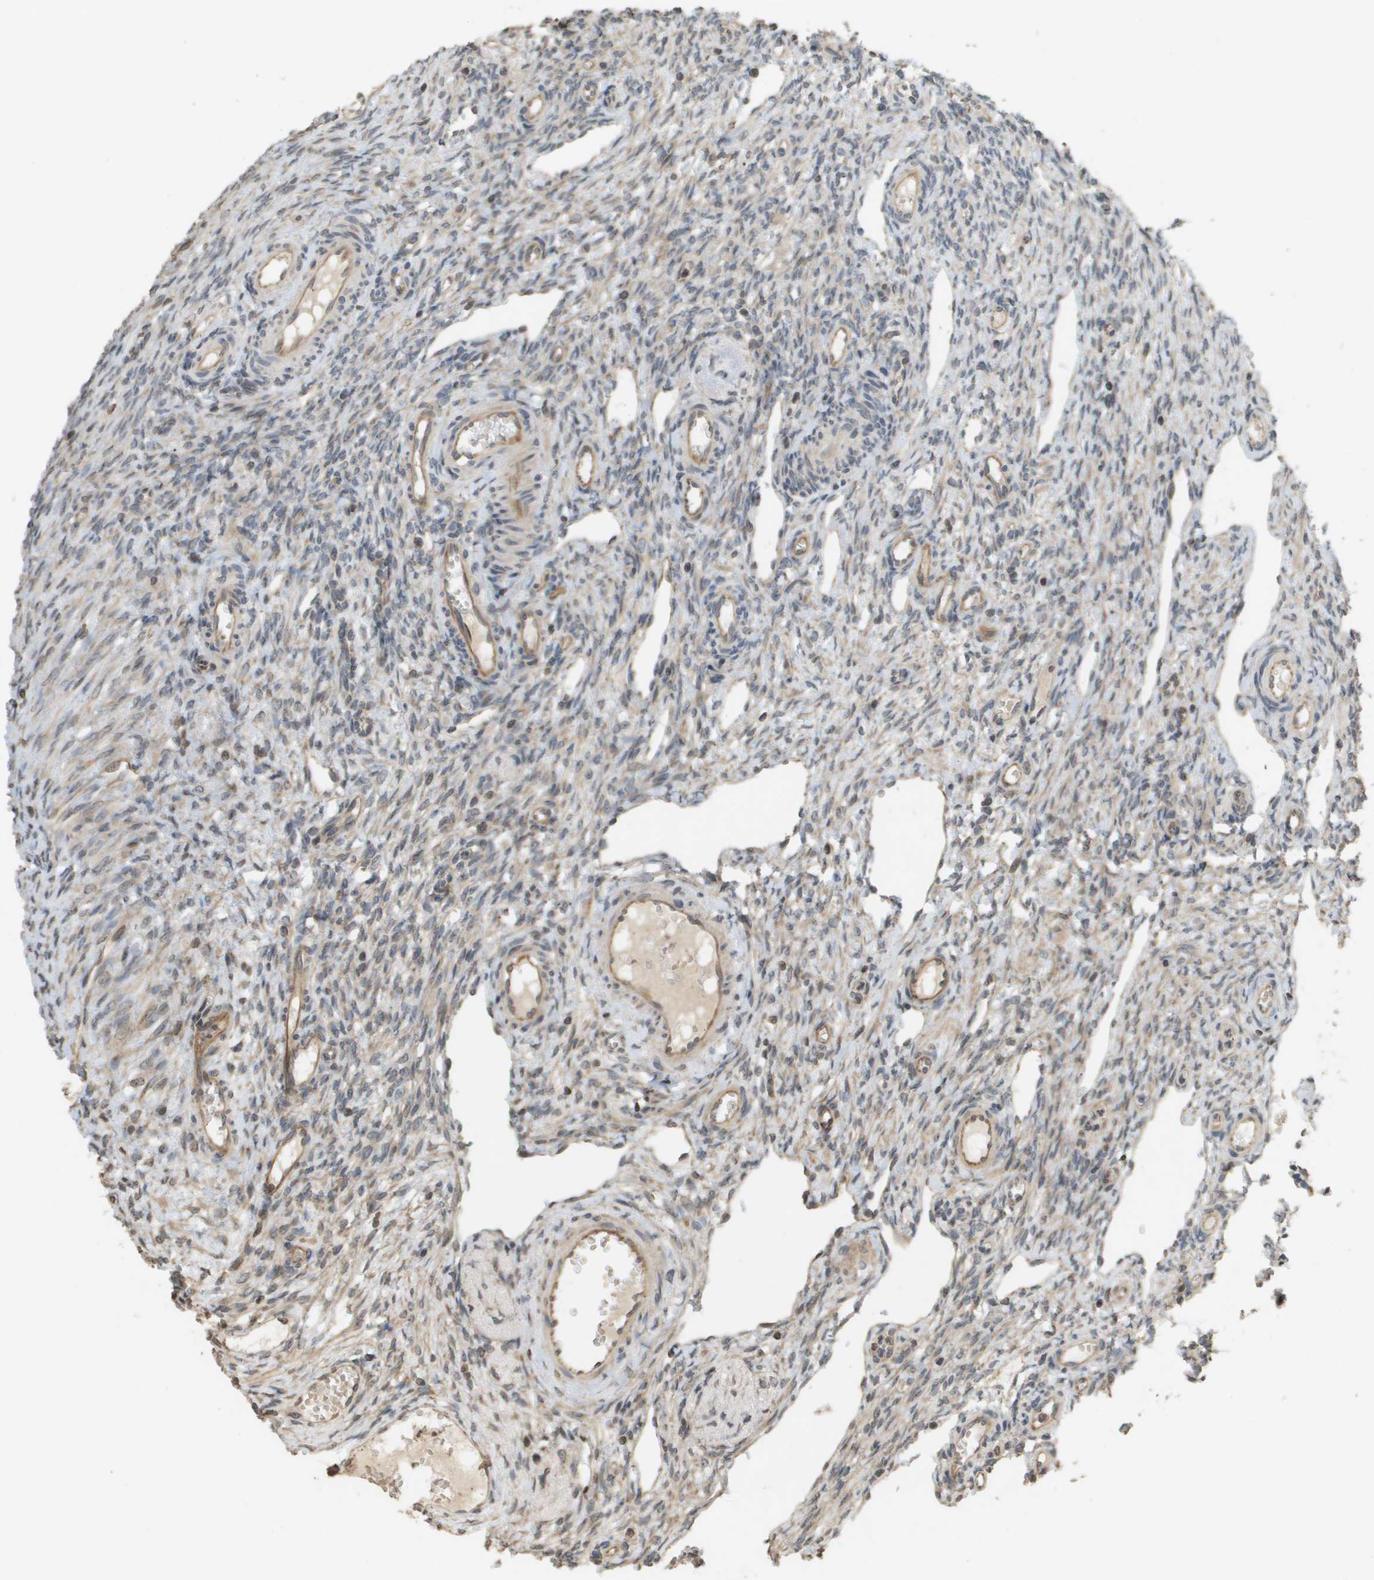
{"staining": {"intensity": "weak", "quantity": "<25%", "location": "cytoplasmic/membranous"}, "tissue": "ovary", "cell_type": "Ovarian stroma cells", "image_type": "normal", "snomed": [{"axis": "morphology", "description": "Normal tissue, NOS"}, {"axis": "topography", "description": "Ovary"}], "caption": "A micrograph of human ovary is negative for staining in ovarian stroma cells. (Brightfield microscopy of DAB (3,3'-diaminobenzidine) immunohistochemistry (IHC) at high magnification).", "gene": "RAB21", "patient": {"sex": "female", "age": 33}}